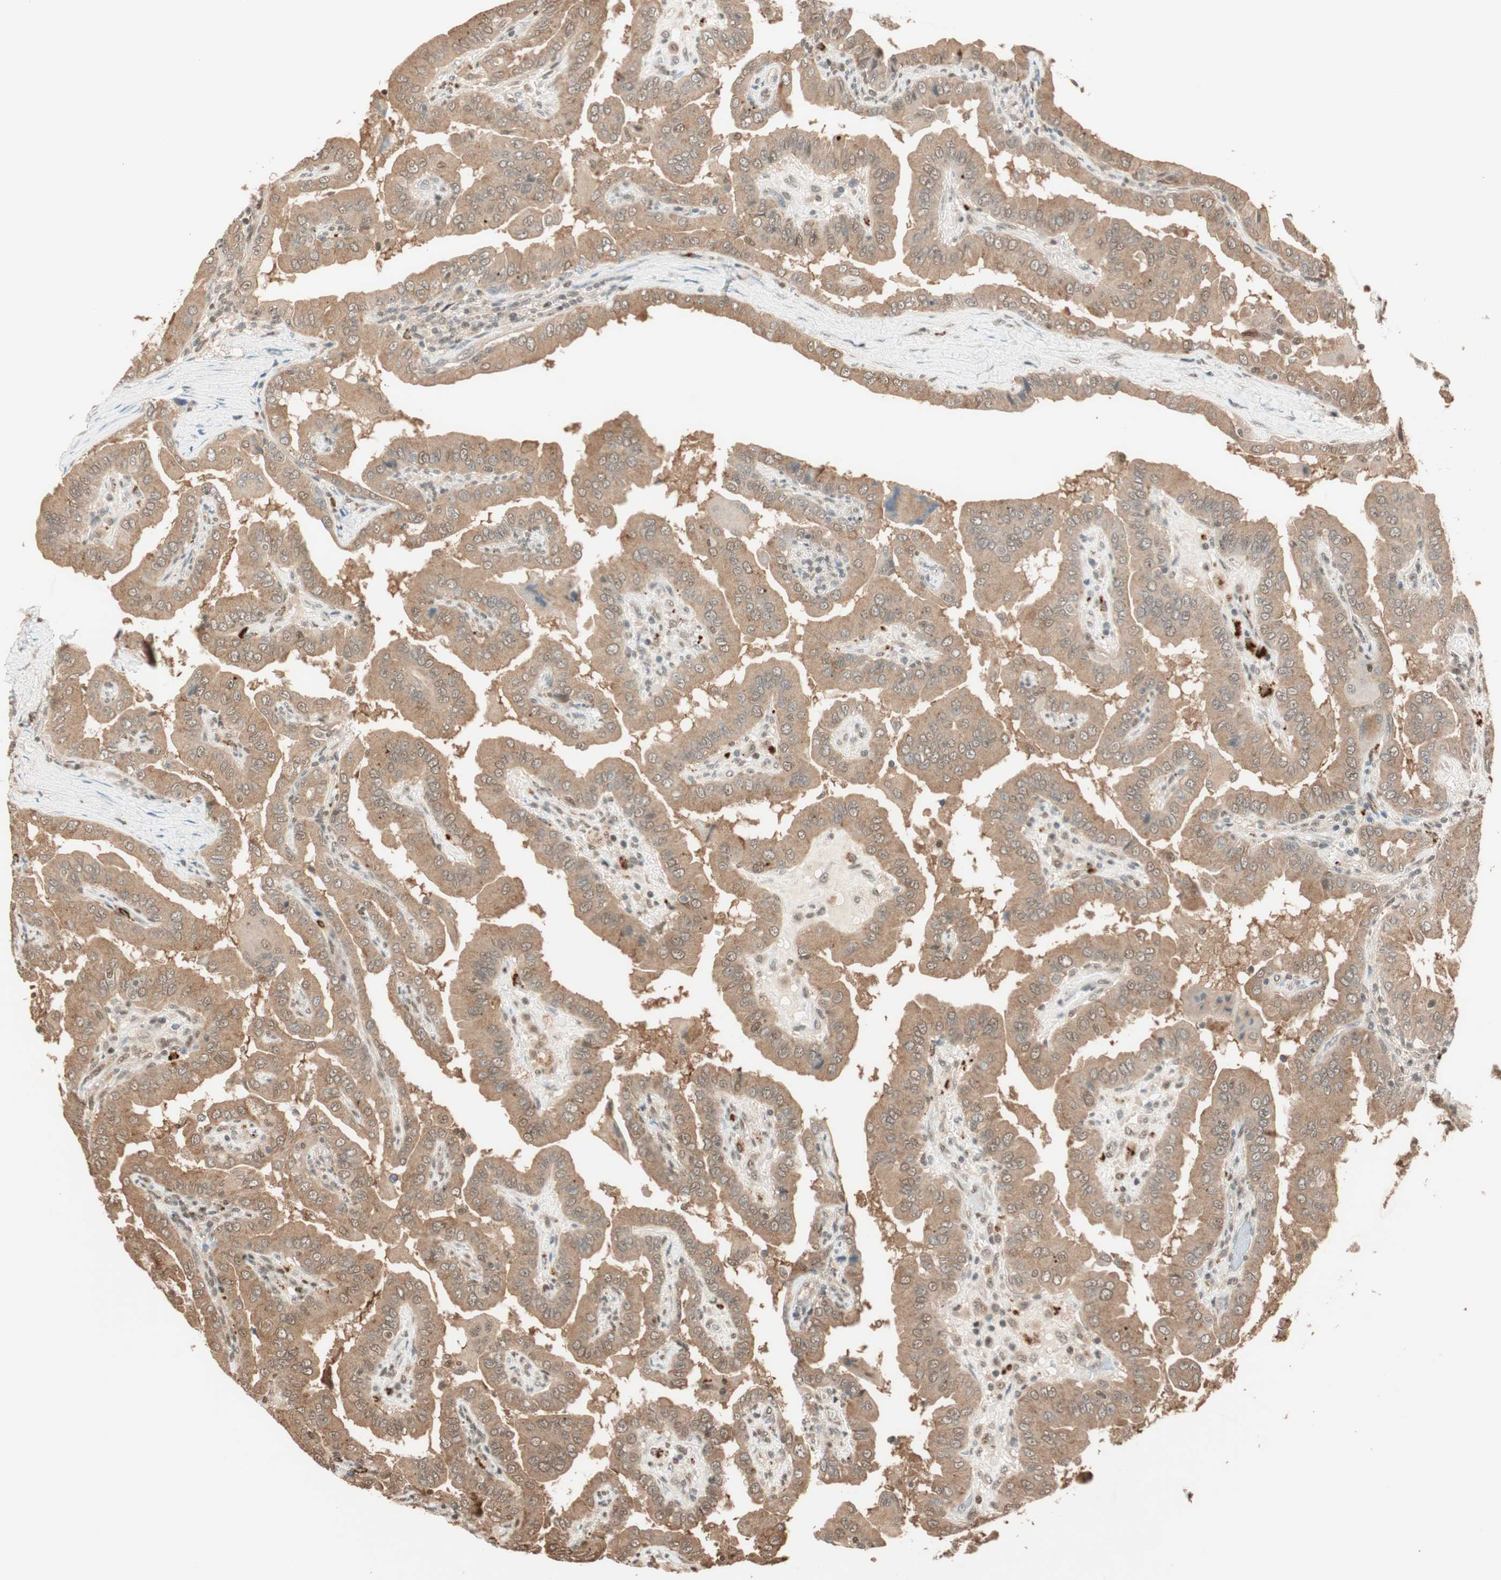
{"staining": {"intensity": "moderate", "quantity": ">75%", "location": "cytoplasmic/membranous"}, "tissue": "thyroid cancer", "cell_type": "Tumor cells", "image_type": "cancer", "snomed": [{"axis": "morphology", "description": "Papillary adenocarcinoma, NOS"}, {"axis": "topography", "description": "Thyroid gland"}], "caption": "Moderate cytoplasmic/membranous staining for a protein is present in about >75% of tumor cells of thyroid cancer using immunohistochemistry (IHC).", "gene": "ZNF443", "patient": {"sex": "male", "age": 33}}